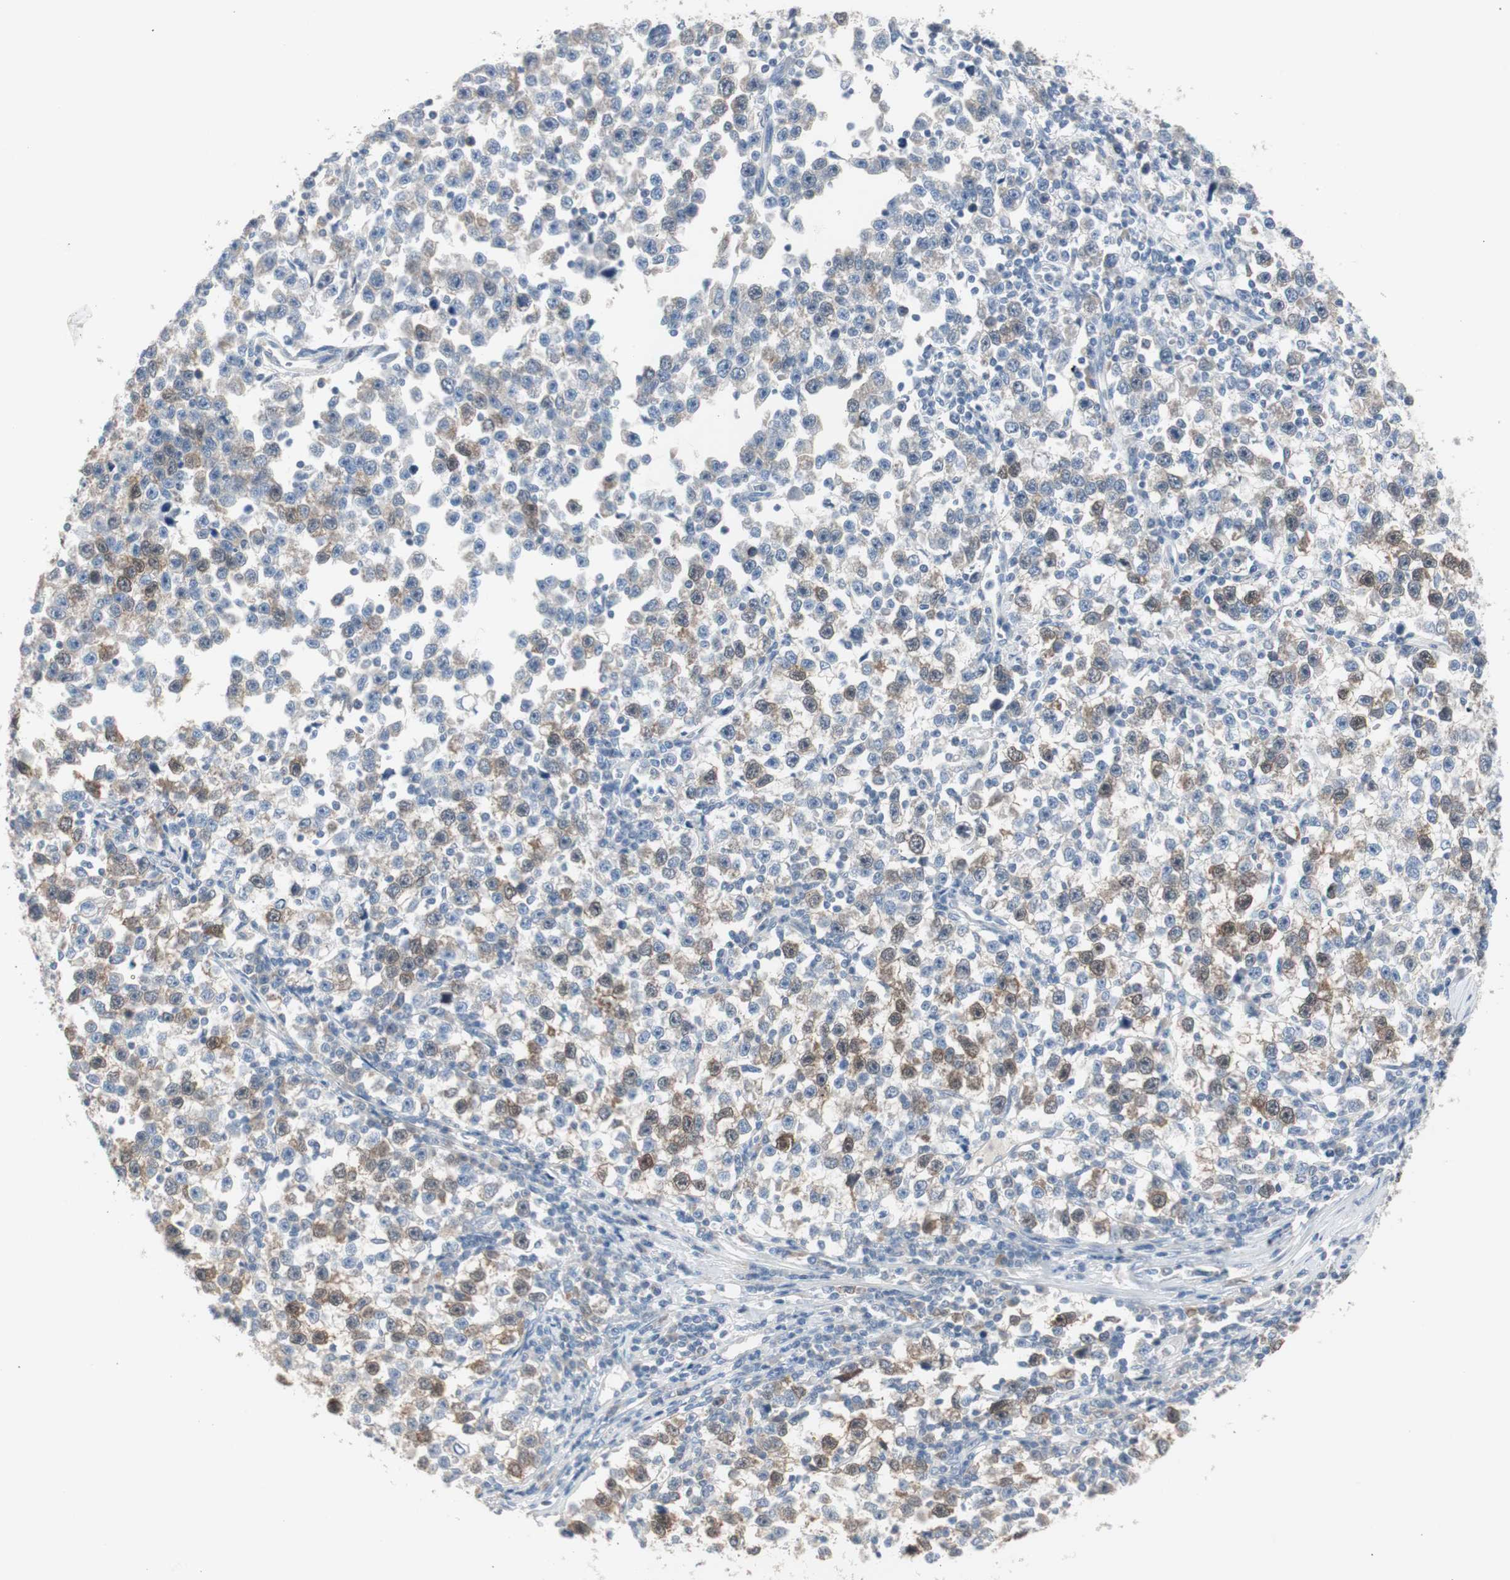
{"staining": {"intensity": "weak", "quantity": "25%-75%", "location": "cytoplasmic/membranous"}, "tissue": "testis cancer", "cell_type": "Tumor cells", "image_type": "cancer", "snomed": [{"axis": "morphology", "description": "Seminoma, NOS"}, {"axis": "topography", "description": "Testis"}], "caption": "Immunohistochemical staining of human testis cancer displays weak cytoplasmic/membranous protein positivity in about 25%-75% of tumor cells.", "gene": "TK1", "patient": {"sex": "male", "age": 43}}